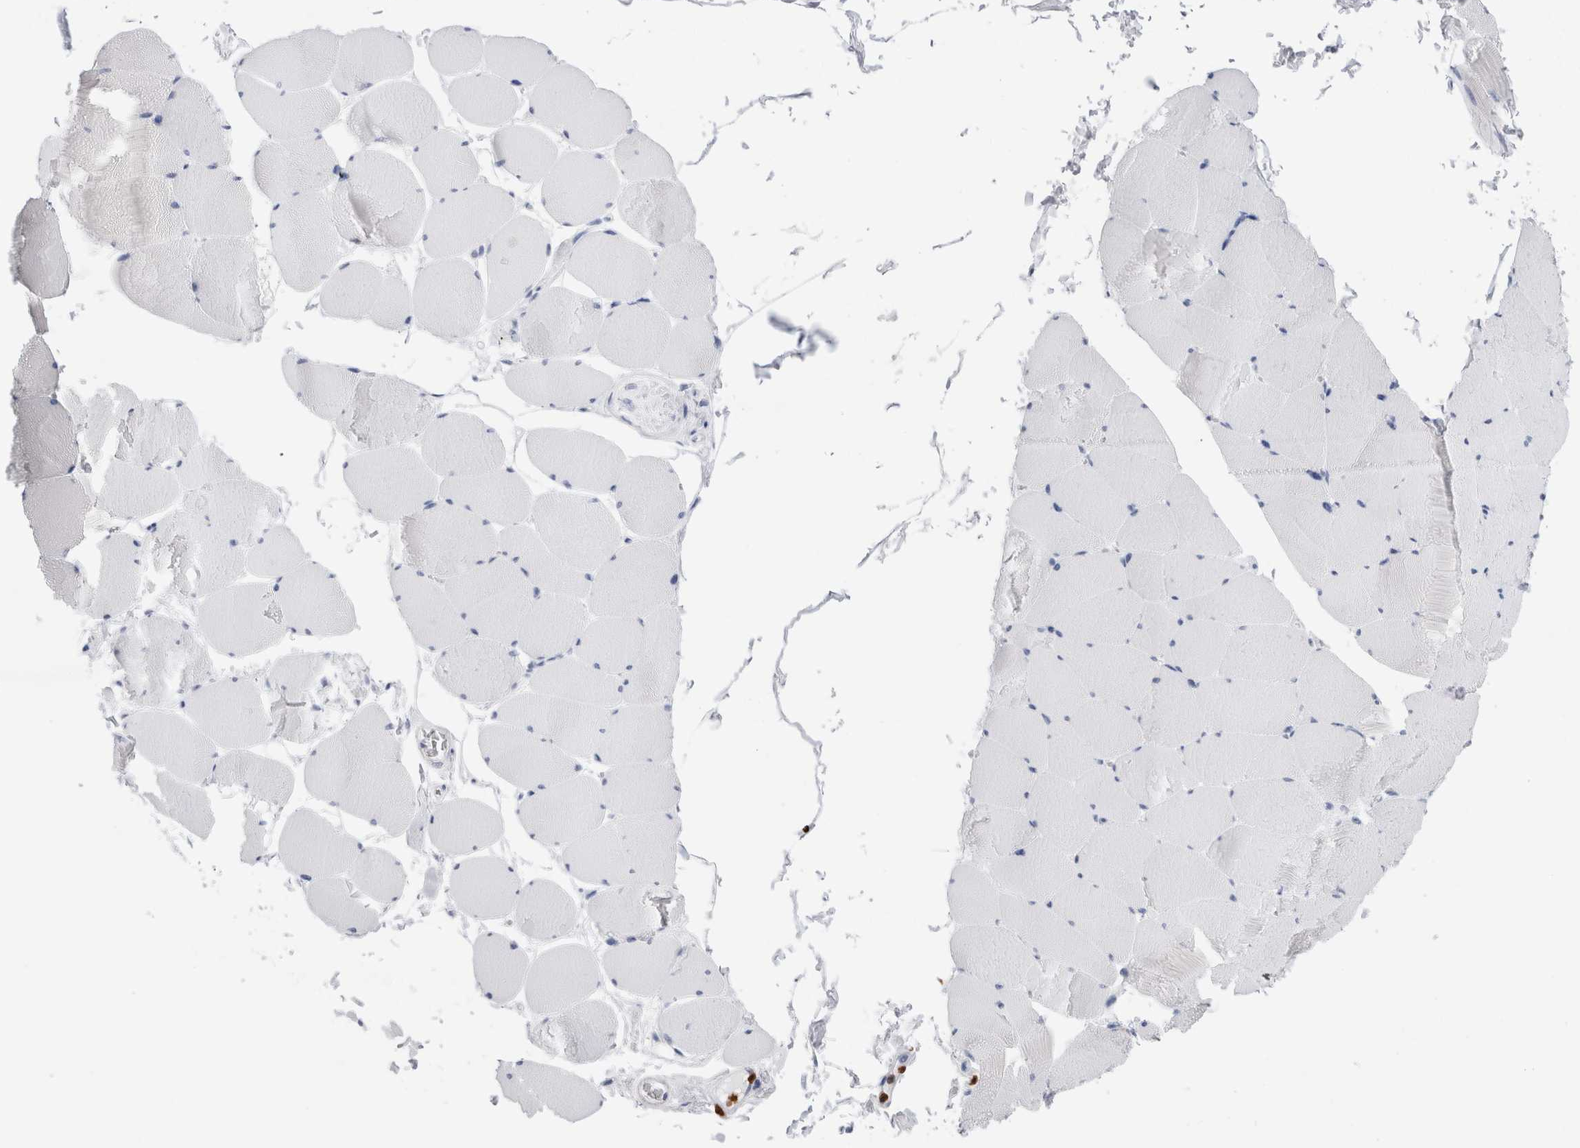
{"staining": {"intensity": "negative", "quantity": "none", "location": "none"}, "tissue": "skeletal muscle", "cell_type": "Myocytes", "image_type": "normal", "snomed": [{"axis": "morphology", "description": "Normal tissue, NOS"}, {"axis": "topography", "description": "Skeletal muscle"}], "caption": "Image shows no protein expression in myocytes of benign skeletal muscle.", "gene": "SLC10A5", "patient": {"sex": "male", "age": 62}}